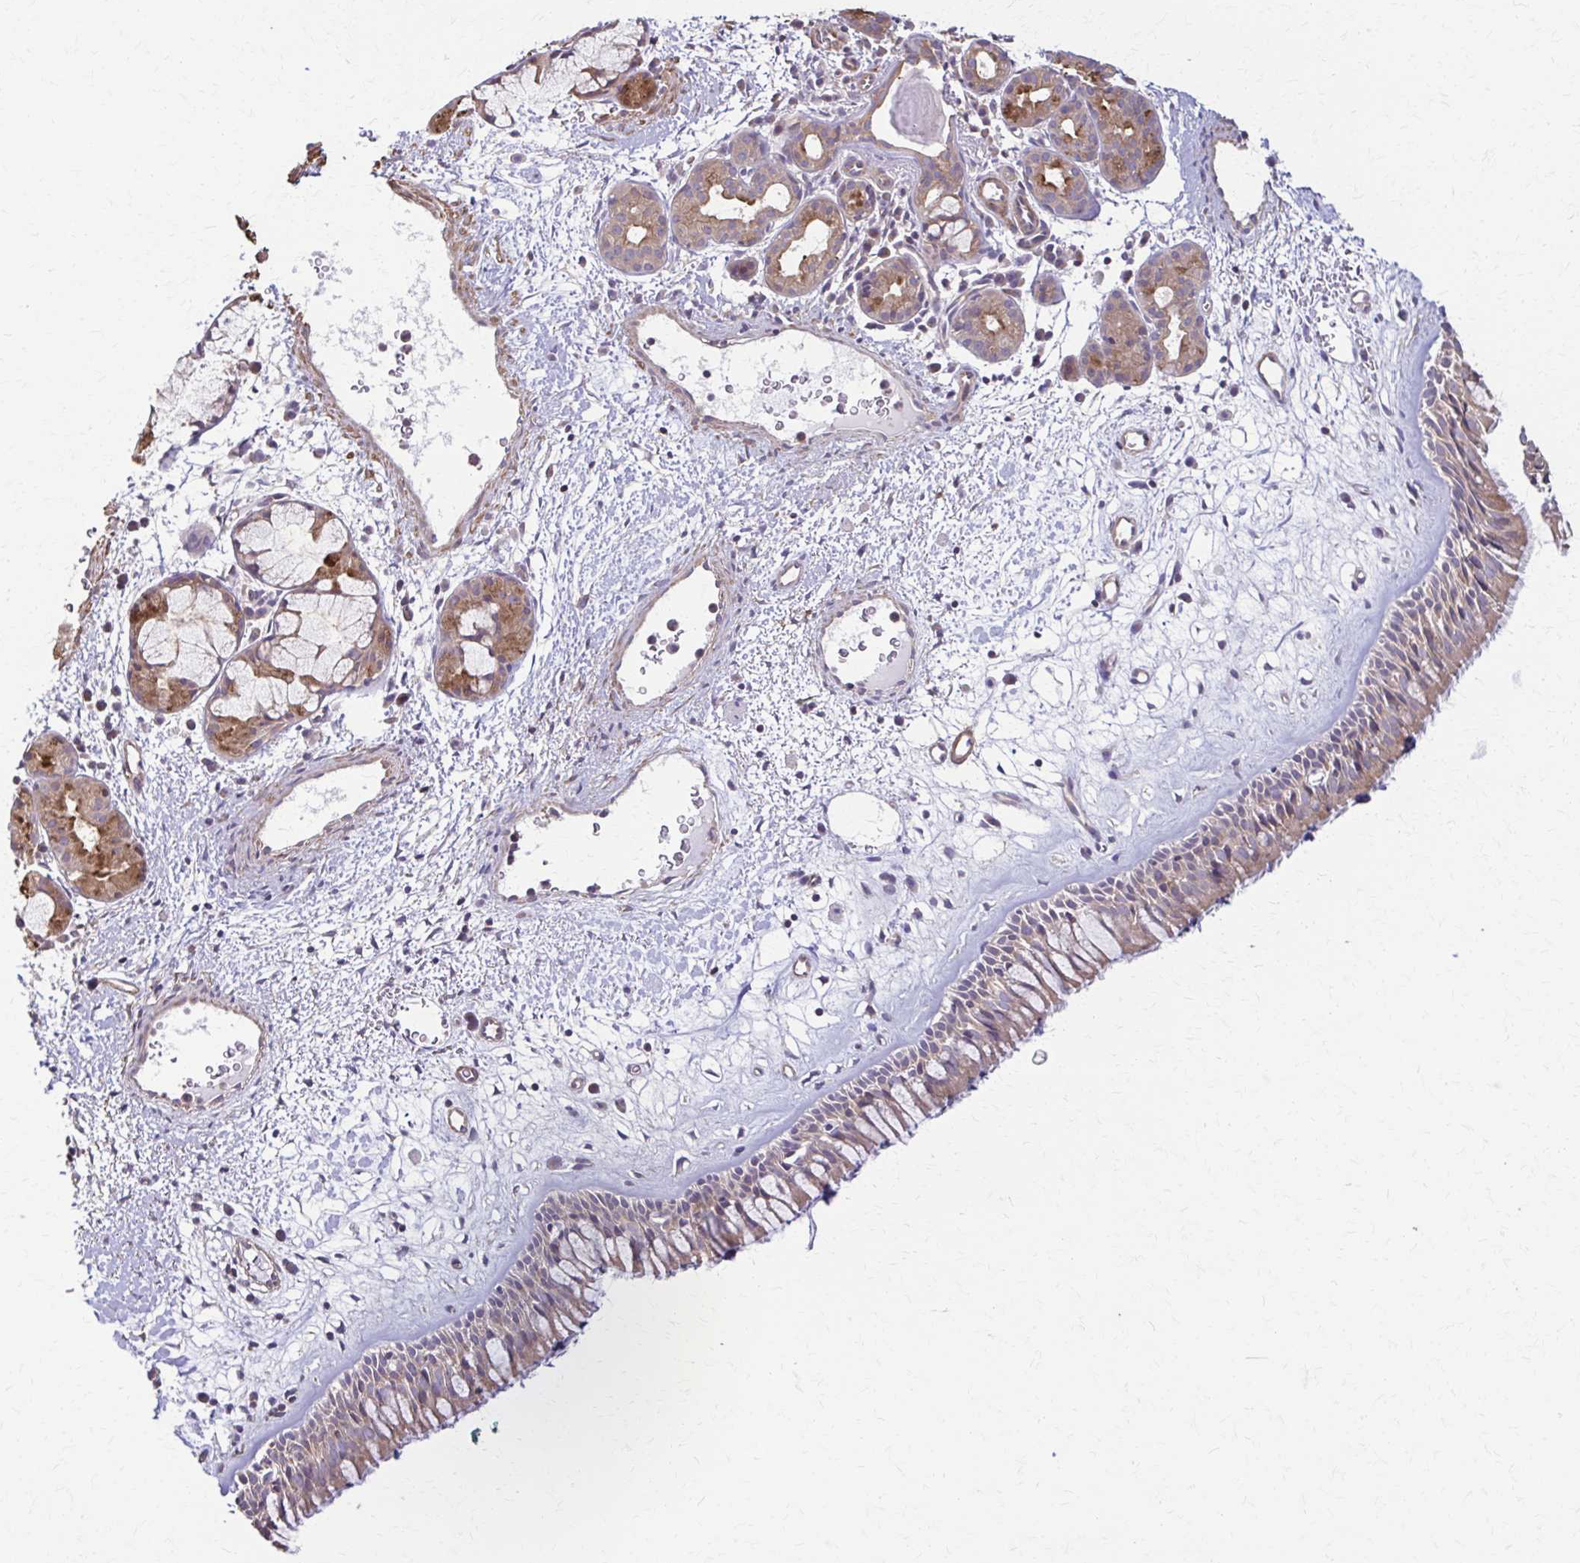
{"staining": {"intensity": "moderate", "quantity": "25%-75%", "location": "cytoplasmic/membranous"}, "tissue": "nasopharynx", "cell_type": "Respiratory epithelial cells", "image_type": "normal", "snomed": [{"axis": "morphology", "description": "Normal tissue, NOS"}, {"axis": "topography", "description": "Nasopharynx"}], "caption": "Nasopharynx was stained to show a protein in brown. There is medium levels of moderate cytoplasmic/membranous expression in about 25%-75% of respiratory epithelial cells.", "gene": "DSP", "patient": {"sex": "male", "age": 65}}